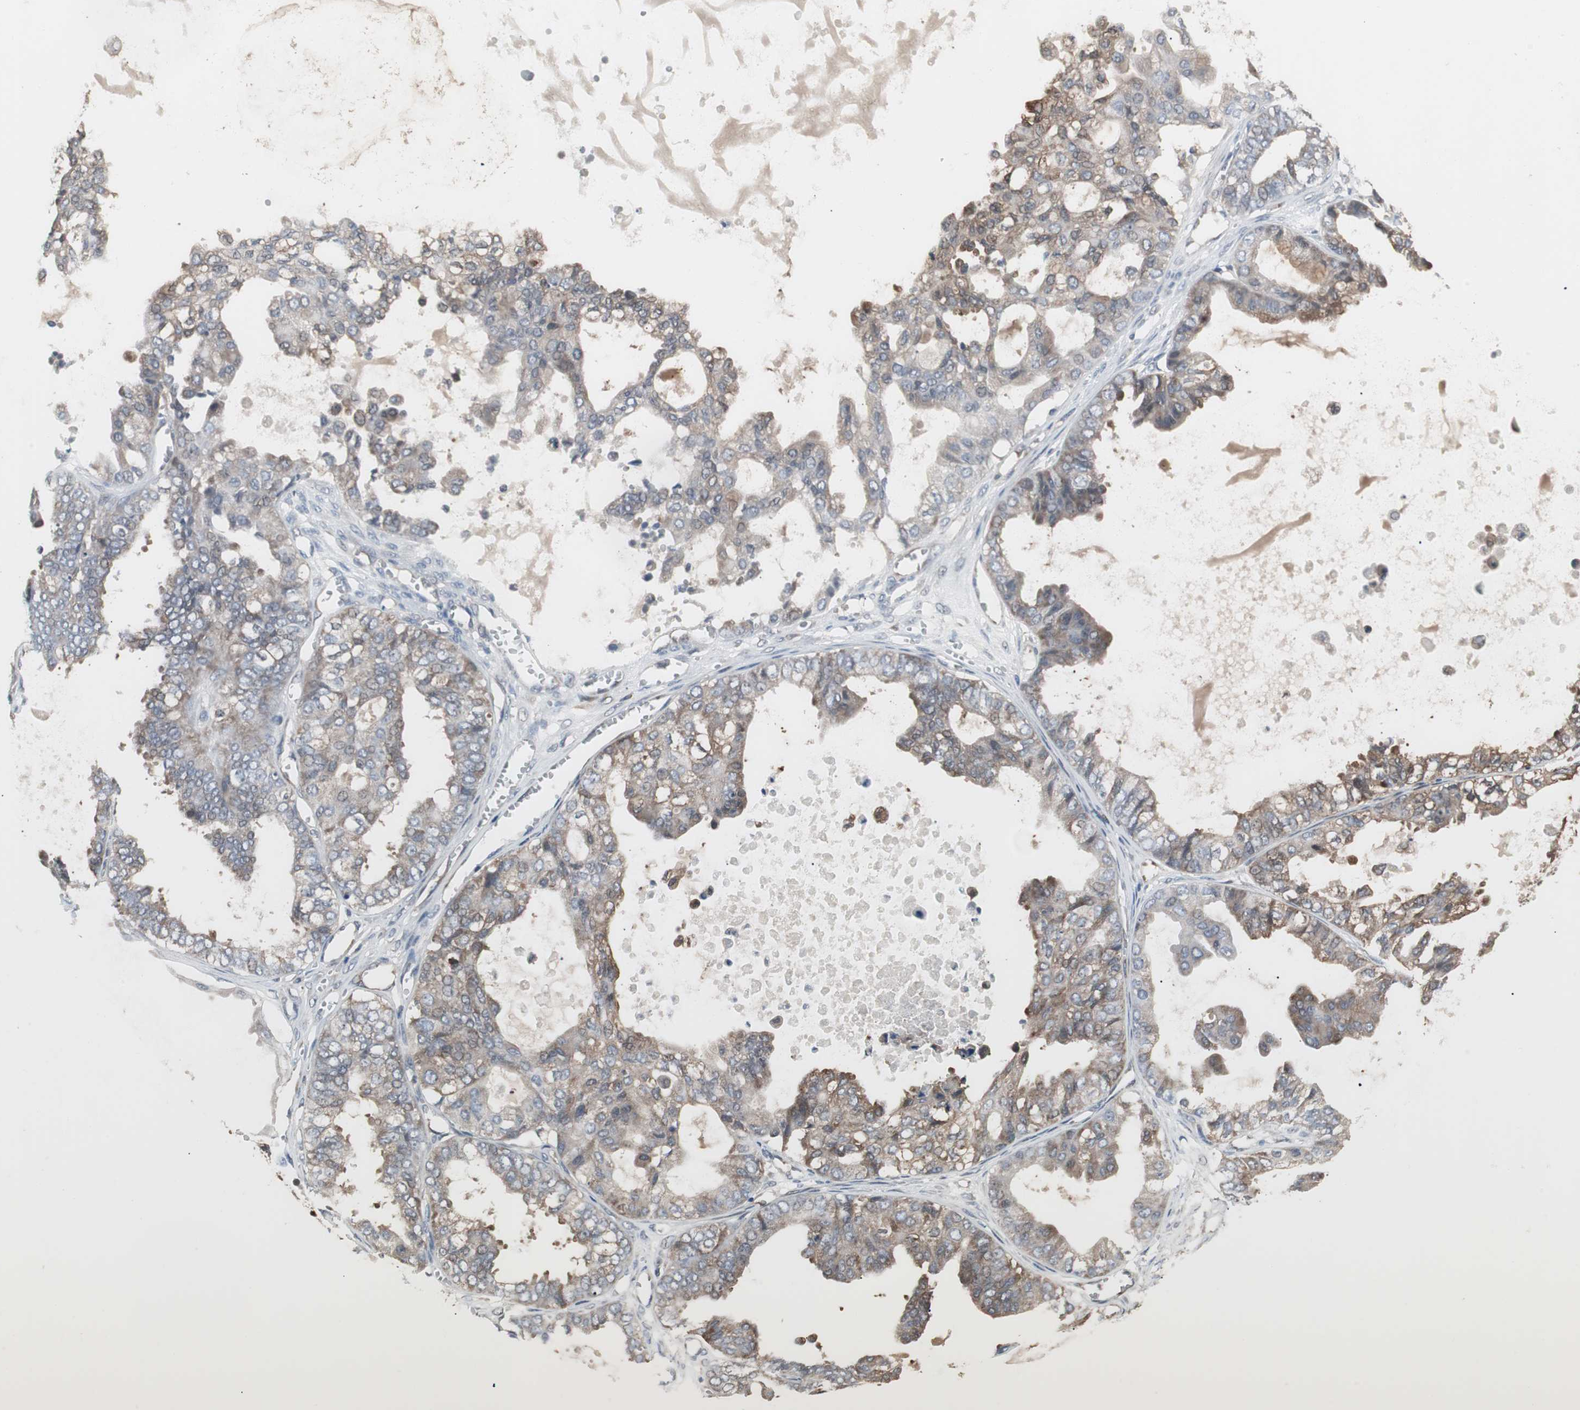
{"staining": {"intensity": "moderate", "quantity": "25%-75%", "location": "cytoplasmic/membranous"}, "tissue": "ovarian cancer", "cell_type": "Tumor cells", "image_type": "cancer", "snomed": [{"axis": "morphology", "description": "Carcinoma, NOS"}, {"axis": "morphology", "description": "Carcinoma, endometroid"}, {"axis": "topography", "description": "Ovary"}], "caption": "IHC image of human carcinoma (ovarian) stained for a protein (brown), which displays medium levels of moderate cytoplasmic/membranous expression in about 25%-75% of tumor cells.", "gene": "ZSCAN22", "patient": {"sex": "female", "age": 50}}